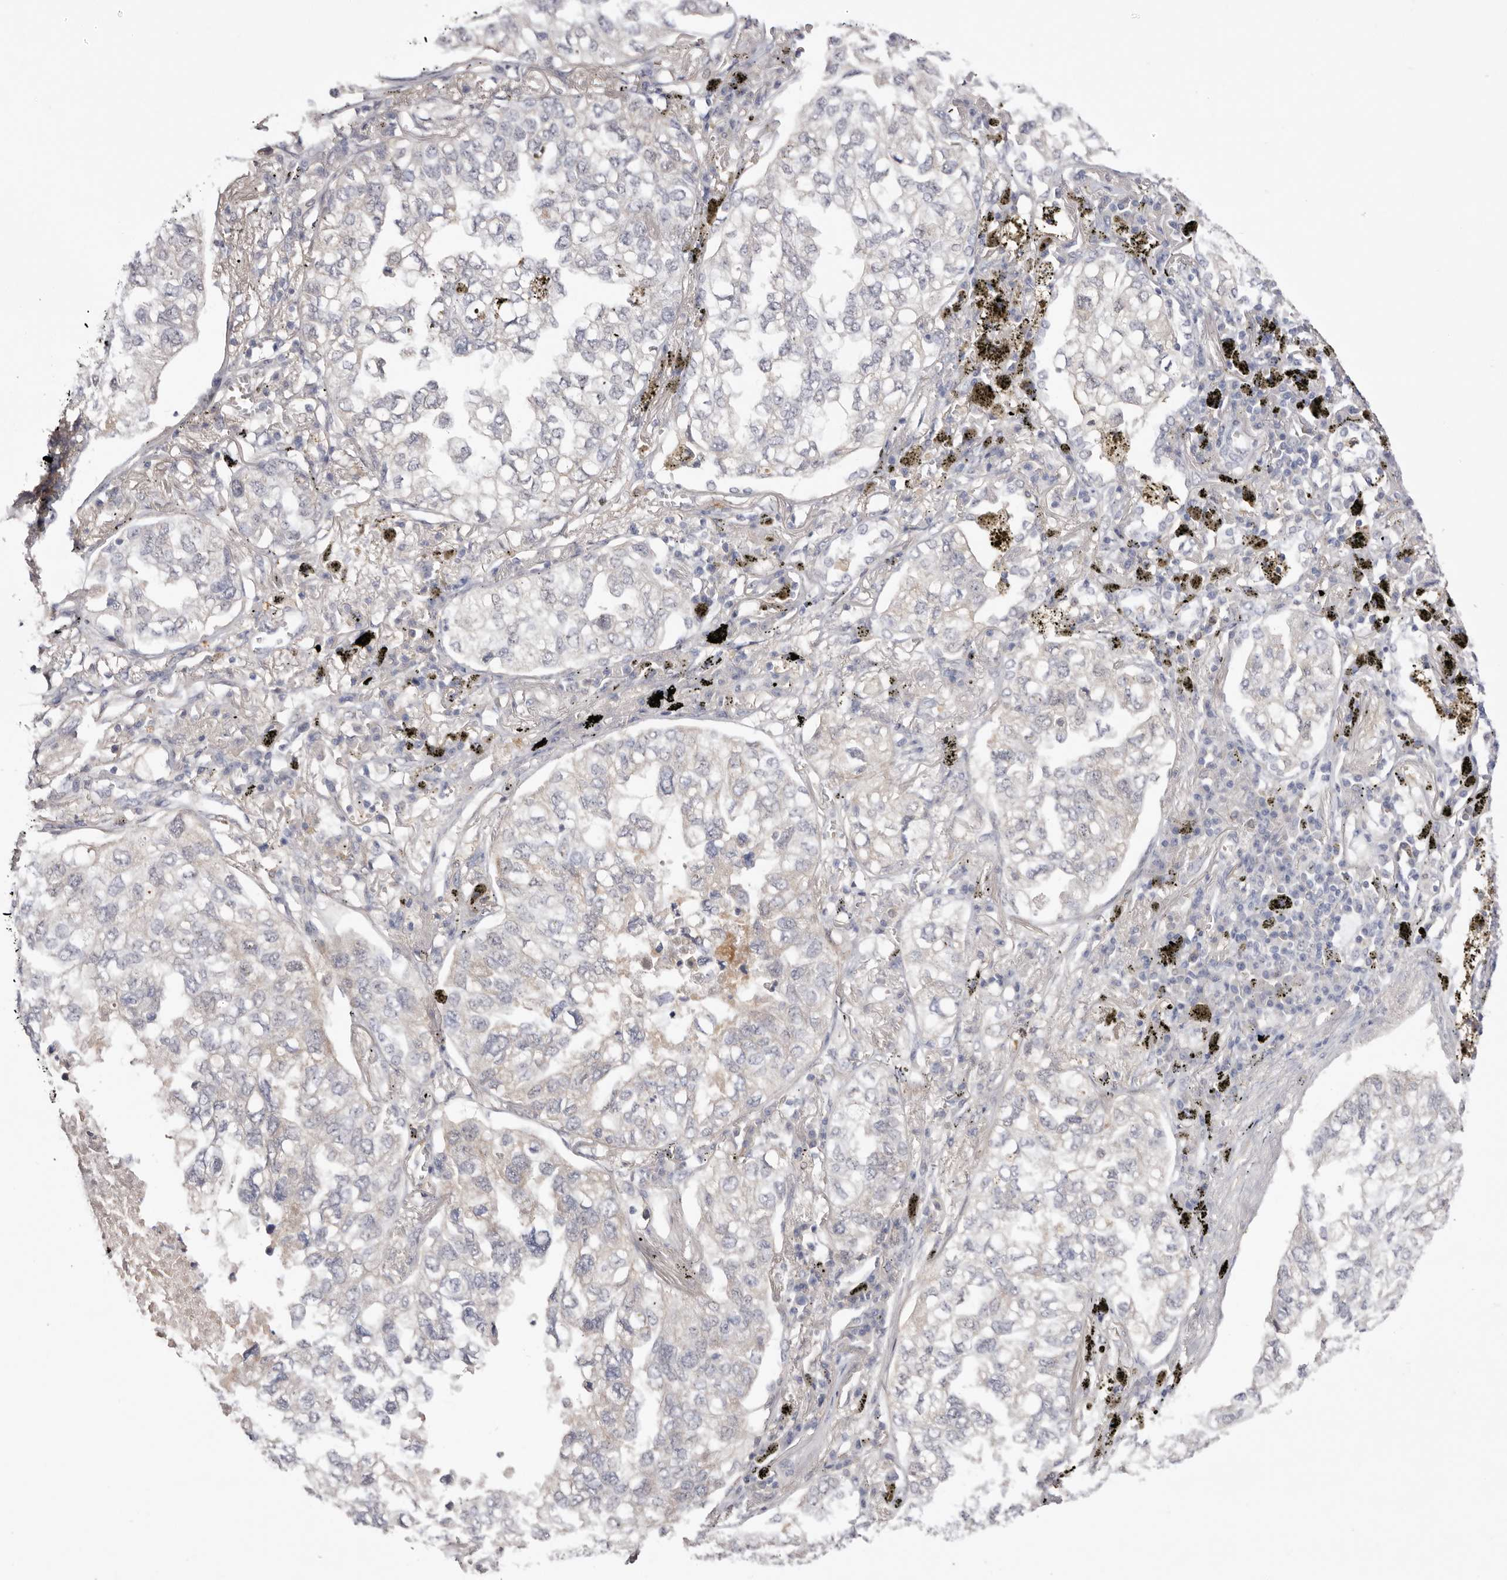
{"staining": {"intensity": "negative", "quantity": "none", "location": "none"}, "tissue": "lung cancer", "cell_type": "Tumor cells", "image_type": "cancer", "snomed": [{"axis": "morphology", "description": "Adenocarcinoma, NOS"}, {"axis": "topography", "description": "Lung"}], "caption": "Protein analysis of lung cancer reveals no significant expression in tumor cells.", "gene": "LMLN", "patient": {"sex": "male", "age": 65}}